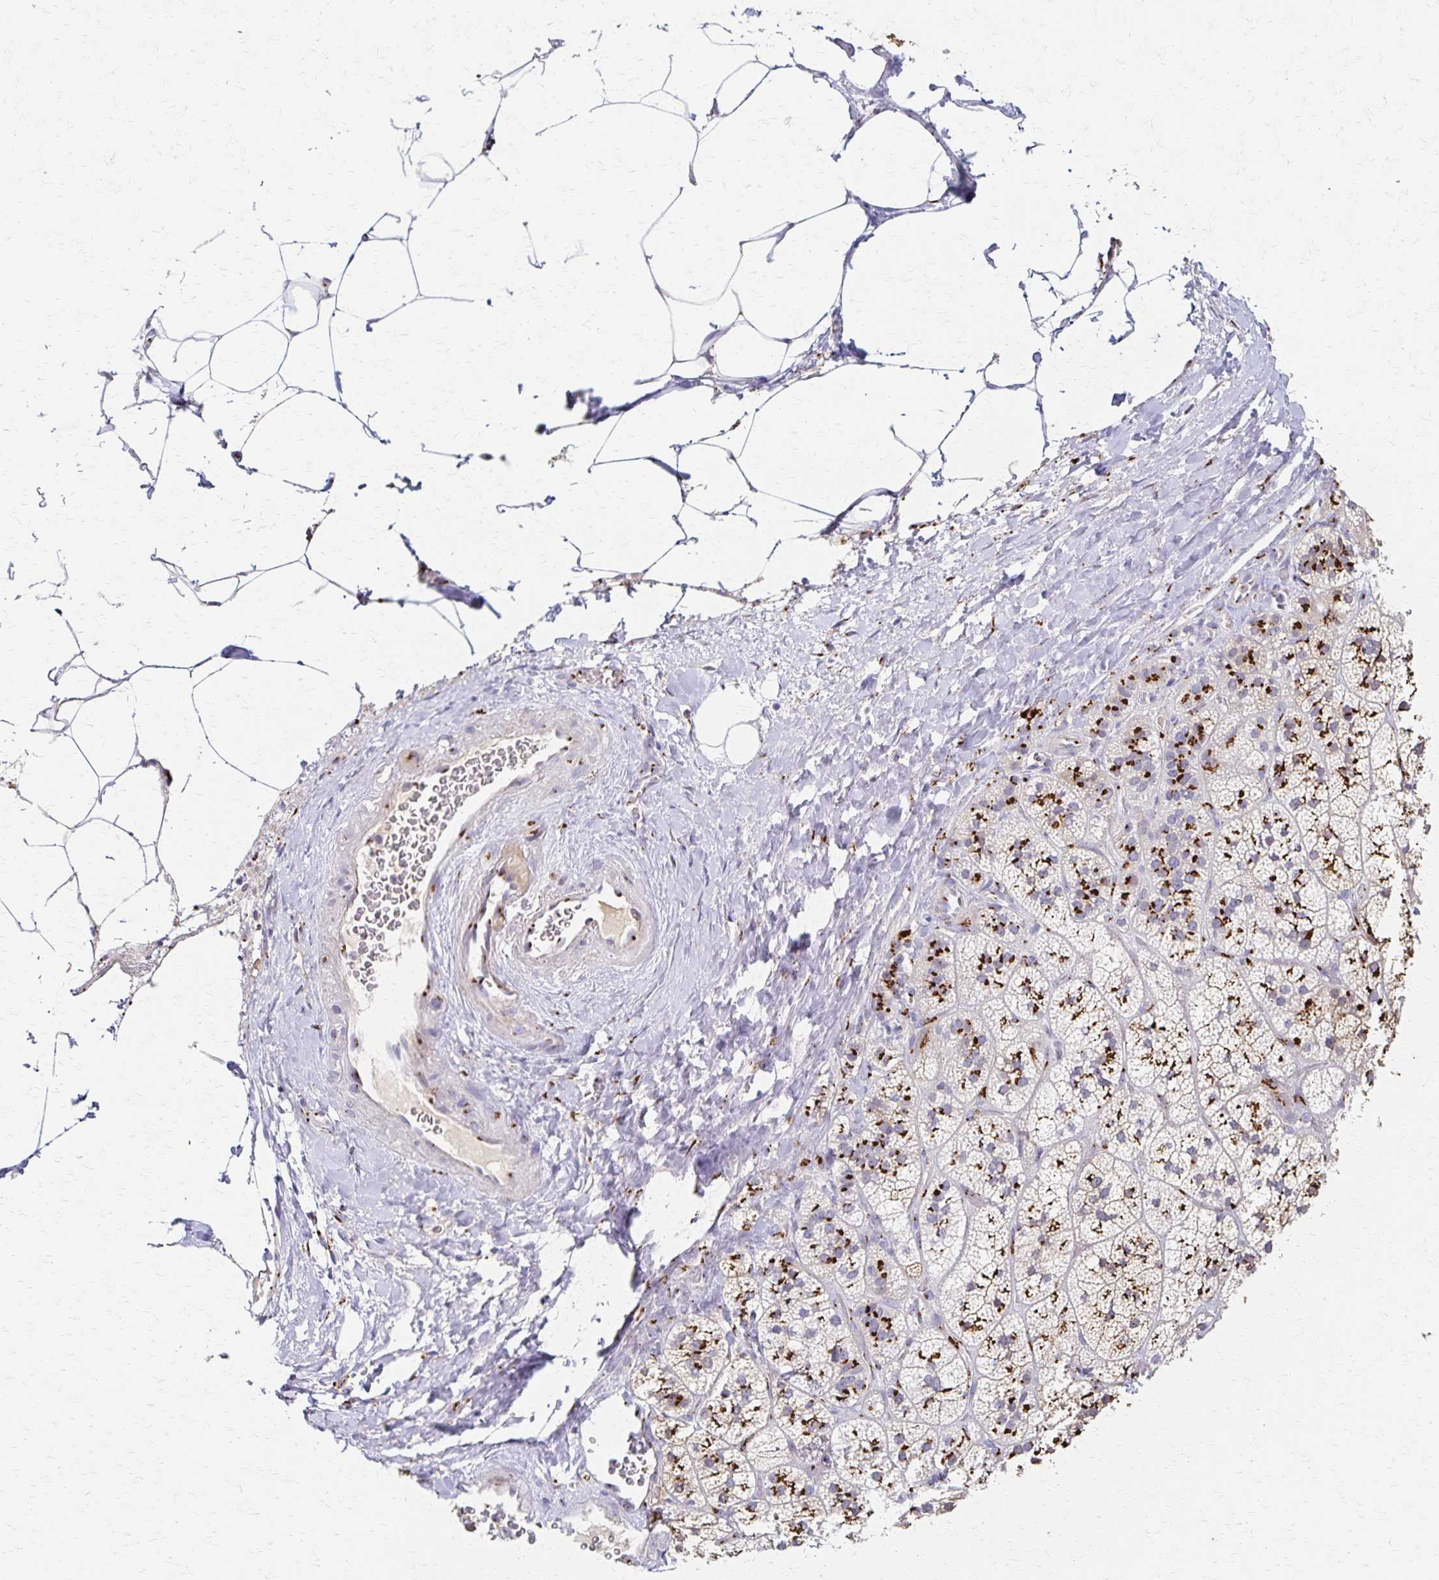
{"staining": {"intensity": "strong", "quantity": ">75%", "location": "cytoplasmic/membranous"}, "tissue": "adrenal gland", "cell_type": "Glandular cells", "image_type": "normal", "snomed": [{"axis": "morphology", "description": "Normal tissue, NOS"}, {"axis": "topography", "description": "Adrenal gland"}], "caption": "Benign adrenal gland exhibits strong cytoplasmic/membranous staining in about >75% of glandular cells.", "gene": "ENSG00000254692", "patient": {"sex": "male", "age": 57}}